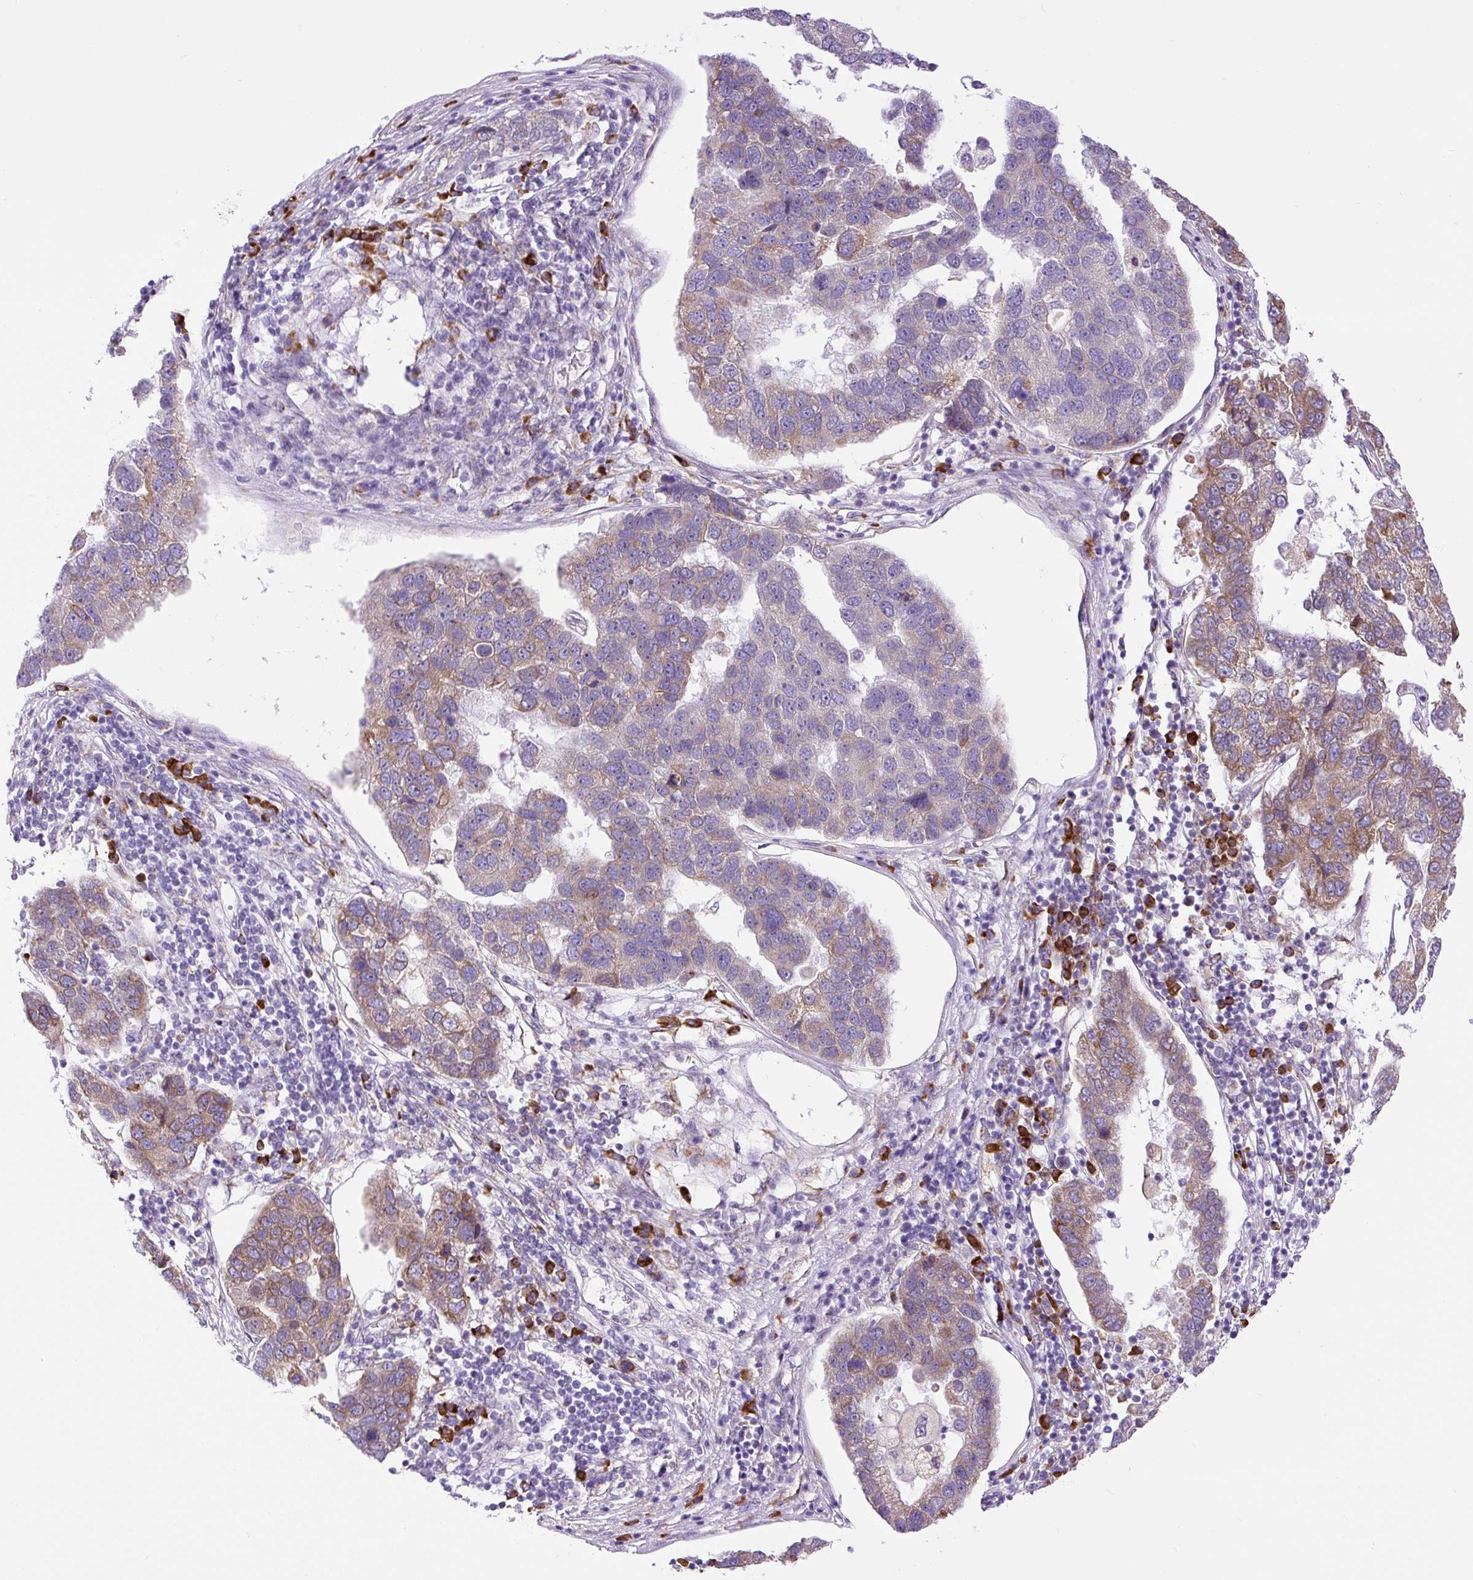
{"staining": {"intensity": "moderate", "quantity": "25%-75%", "location": "cytoplasmic/membranous"}, "tissue": "pancreatic cancer", "cell_type": "Tumor cells", "image_type": "cancer", "snomed": [{"axis": "morphology", "description": "Adenocarcinoma, NOS"}, {"axis": "topography", "description": "Pancreas"}], "caption": "This micrograph reveals immunohistochemistry staining of human adenocarcinoma (pancreatic), with medium moderate cytoplasmic/membranous positivity in approximately 25%-75% of tumor cells.", "gene": "DDOST", "patient": {"sex": "female", "age": 61}}